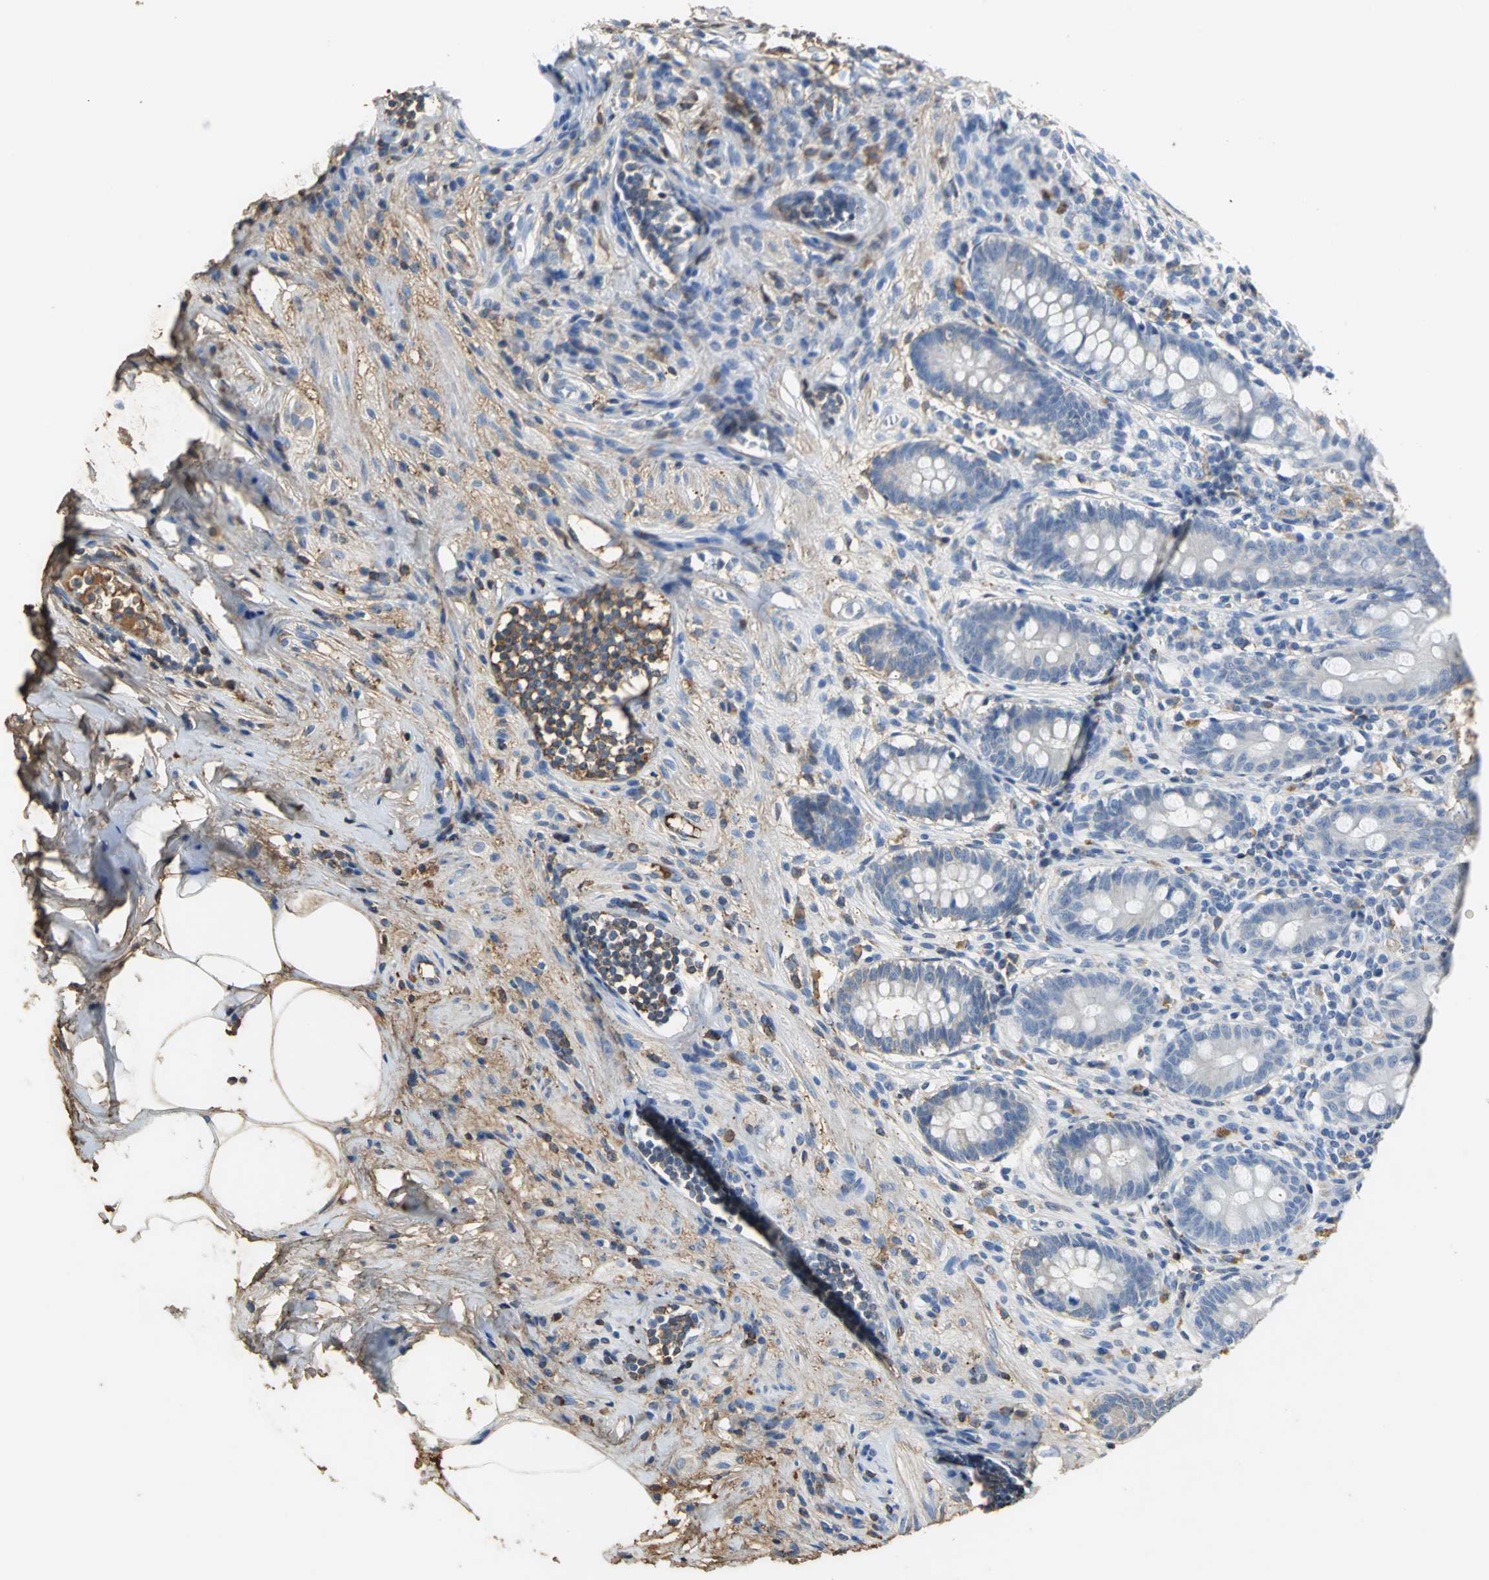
{"staining": {"intensity": "weak", "quantity": "<25%", "location": "cytoplasmic/membranous"}, "tissue": "appendix", "cell_type": "Glandular cells", "image_type": "normal", "snomed": [{"axis": "morphology", "description": "Normal tissue, NOS"}, {"axis": "topography", "description": "Appendix"}], "caption": "This image is of unremarkable appendix stained with immunohistochemistry to label a protein in brown with the nuclei are counter-stained blue. There is no expression in glandular cells.", "gene": "GYG2", "patient": {"sex": "female", "age": 50}}